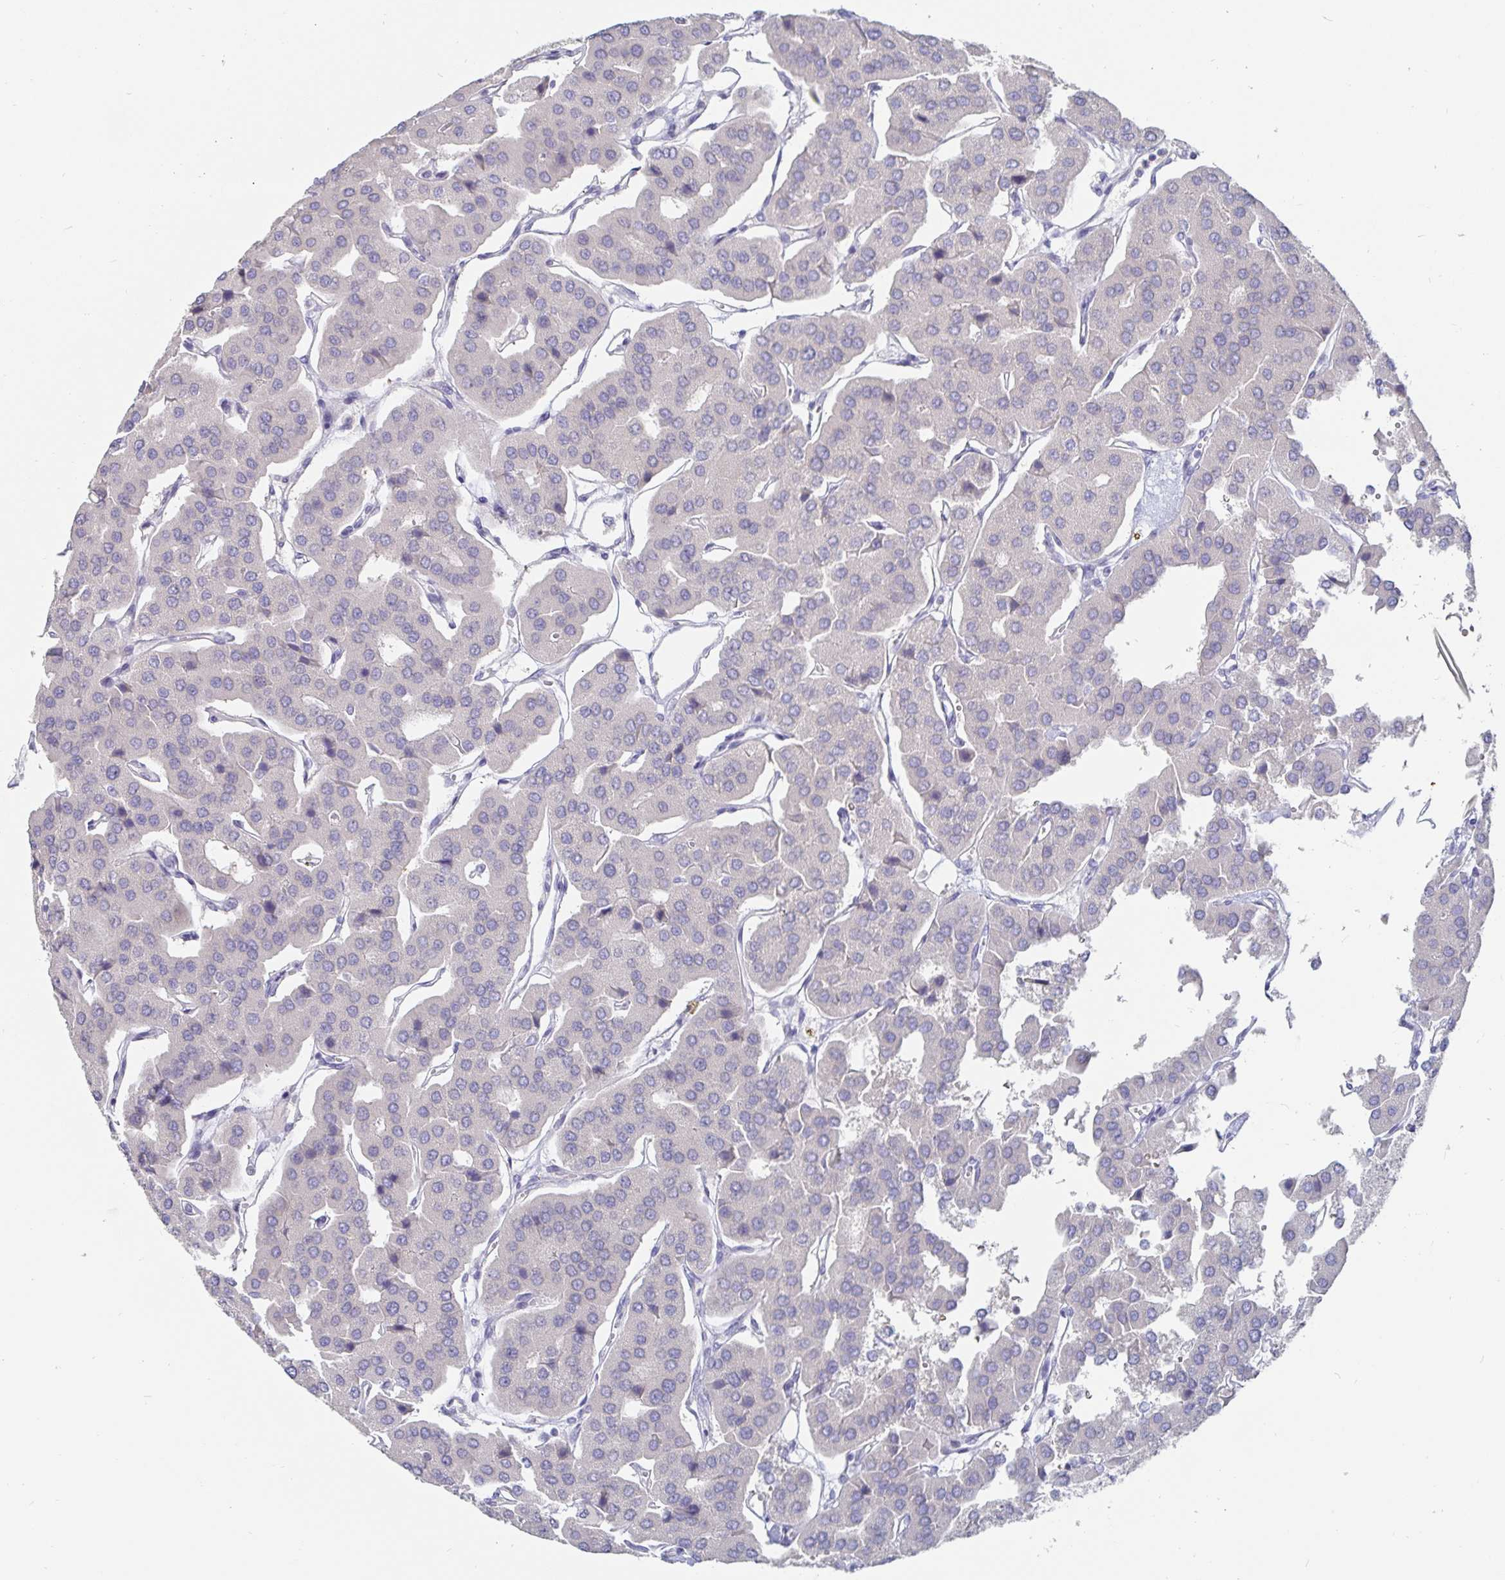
{"staining": {"intensity": "negative", "quantity": "none", "location": "none"}, "tissue": "parathyroid gland", "cell_type": "Glandular cells", "image_type": "normal", "snomed": [{"axis": "morphology", "description": "Normal tissue, NOS"}, {"axis": "morphology", "description": "Adenoma, NOS"}, {"axis": "topography", "description": "Parathyroid gland"}], "caption": "Human parathyroid gland stained for a protein using IHC displays no staining in glandular cells.", "gene": "SPPL3", "patient": {"sex": "female", "age": 86}}